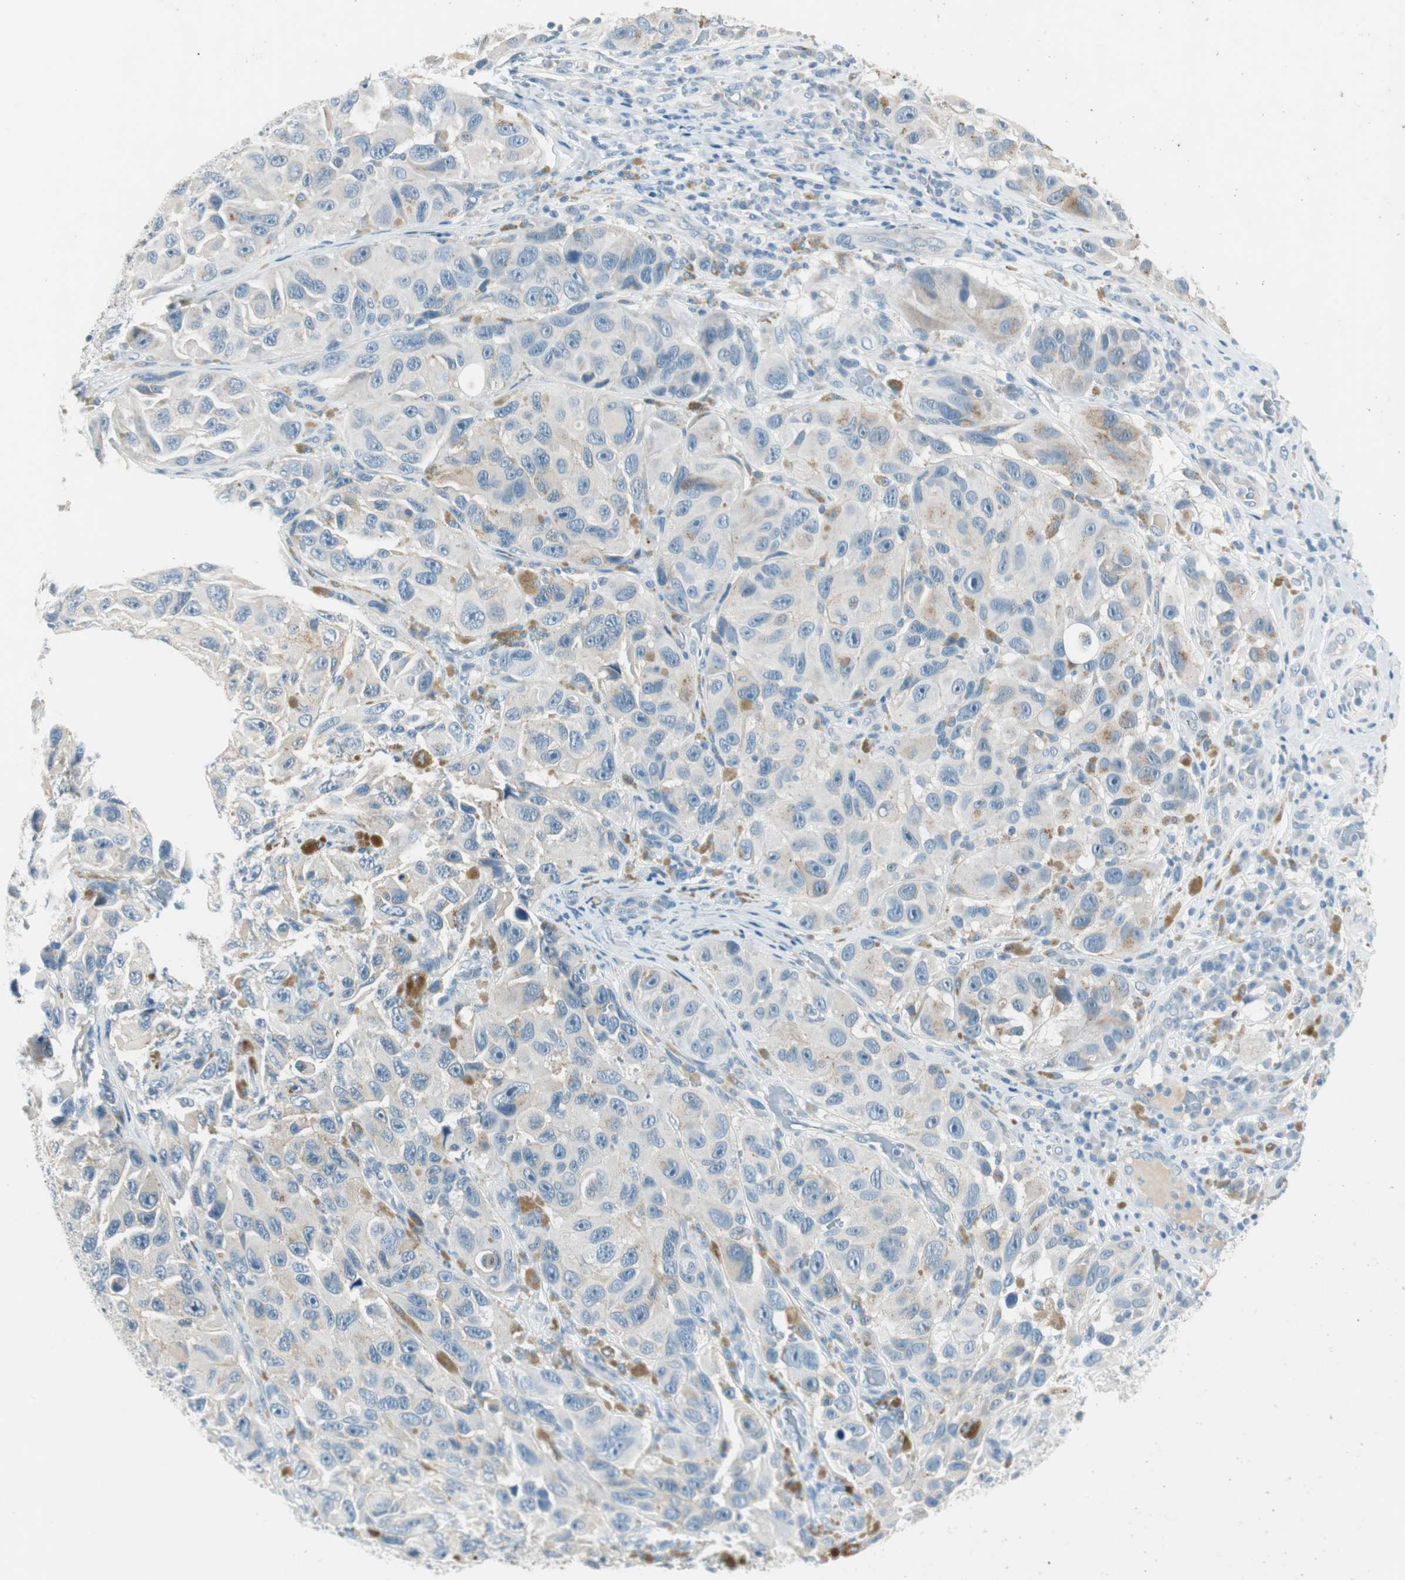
{"staining": {"intensity": "negative", "quantity": "none", "location": "none"}, "tissue": "melanoma", "cell_type": "Tumor cells", "image_type": "cancer", "snomed": [{"axis": "morphology", "description": "Malignant melanoma, NOS"}, {"axis": "topography", "description": "Skin"}], "caption": "Tumor cells are negative for protein expression in human malignant melanoma. (DAB (3,3'-diaminobenzidine) immunohistochemistry with hematoxylin counter stain).", "gene": "GNAO1", "patient": {"sex": "female", "age": 73}}